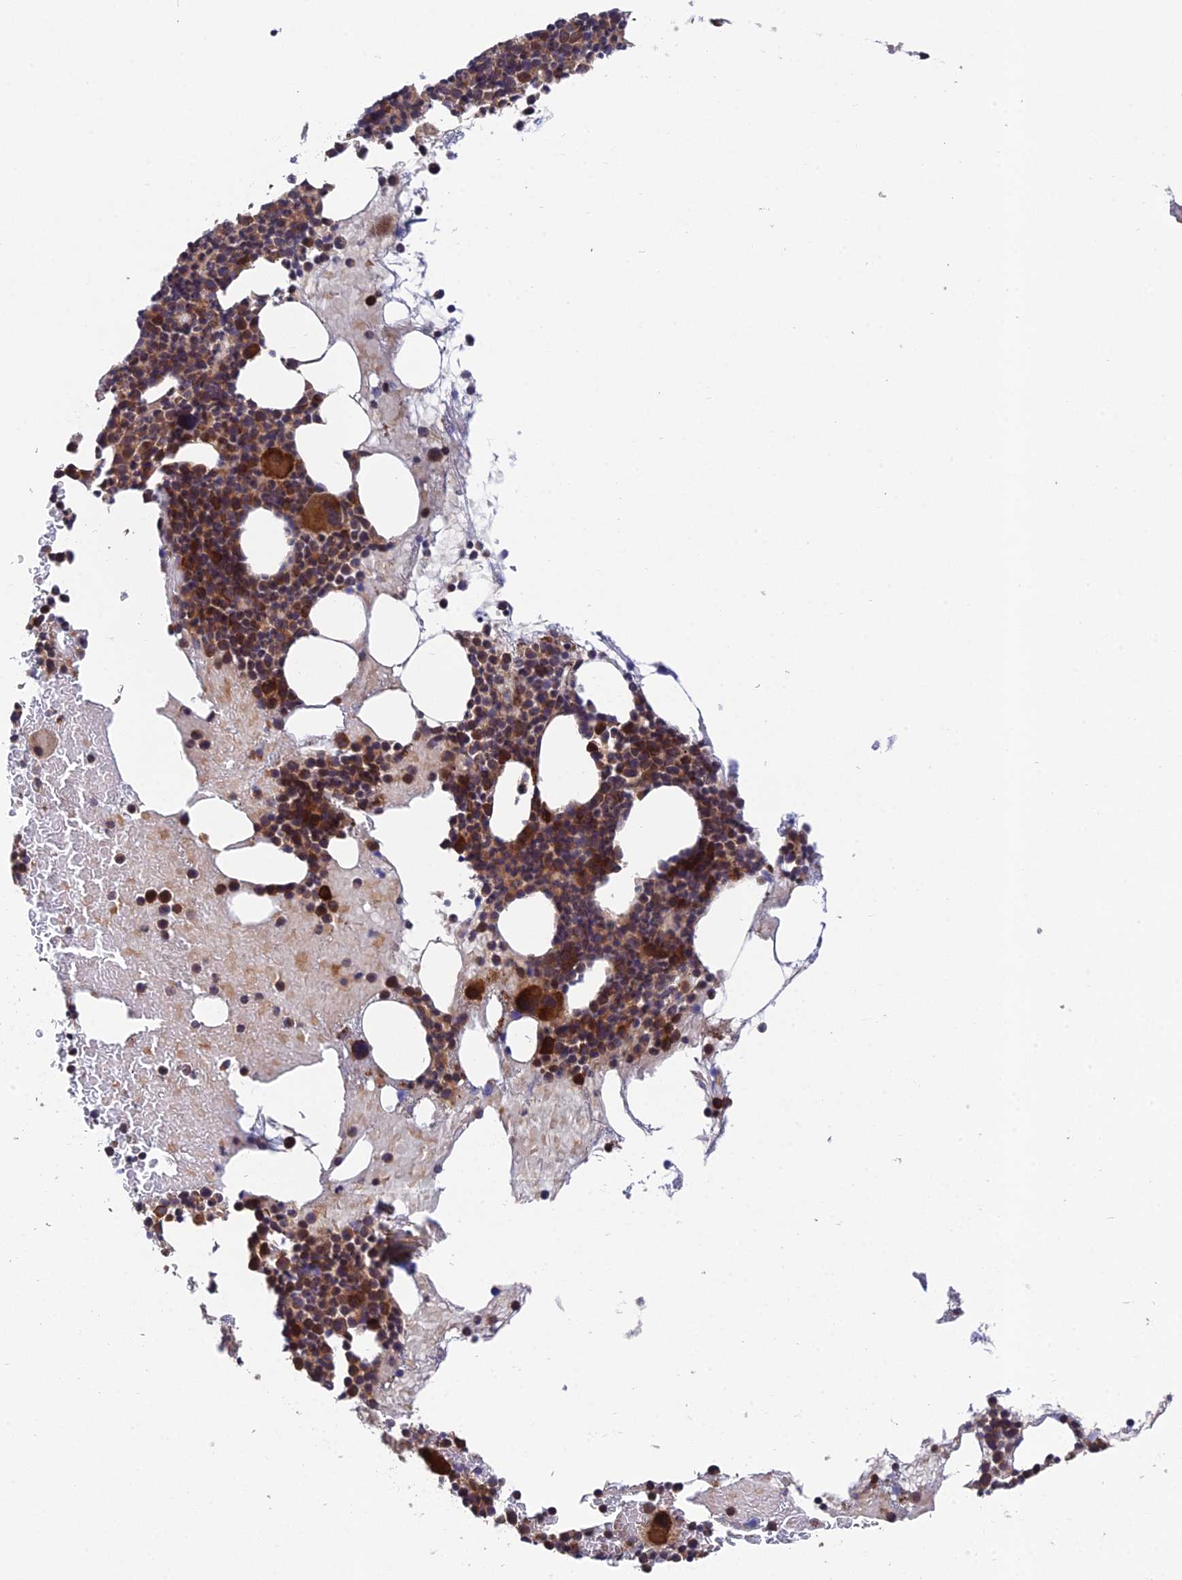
{"staining": {"intensity": "moderate", "quantity": "25%-75%", "location": "cytoplasmic/membranous"}, "tissue": "bone marrow", "cell_type": "Hematopoietic cells", "image_type": "normal", "snomed": [{"axis": "morphology", "description": "Normal tissue, NOS"}, {"axis": "topography", "description": "Bone marrow"}], "caption": "Immunohistochemistry photomicrograph of unremarkable bone marrow: bone marrow stained using immunohistochemistry (IHC) demonstrates medium levels of moderate protein expression localized specifically in the cytoplasmic/membranous of hematopoietic cells, appearing as a cytoplasmic/membranous brown color.", "gene": "UROS", "patient": {"sex": "female", "age": 83}}